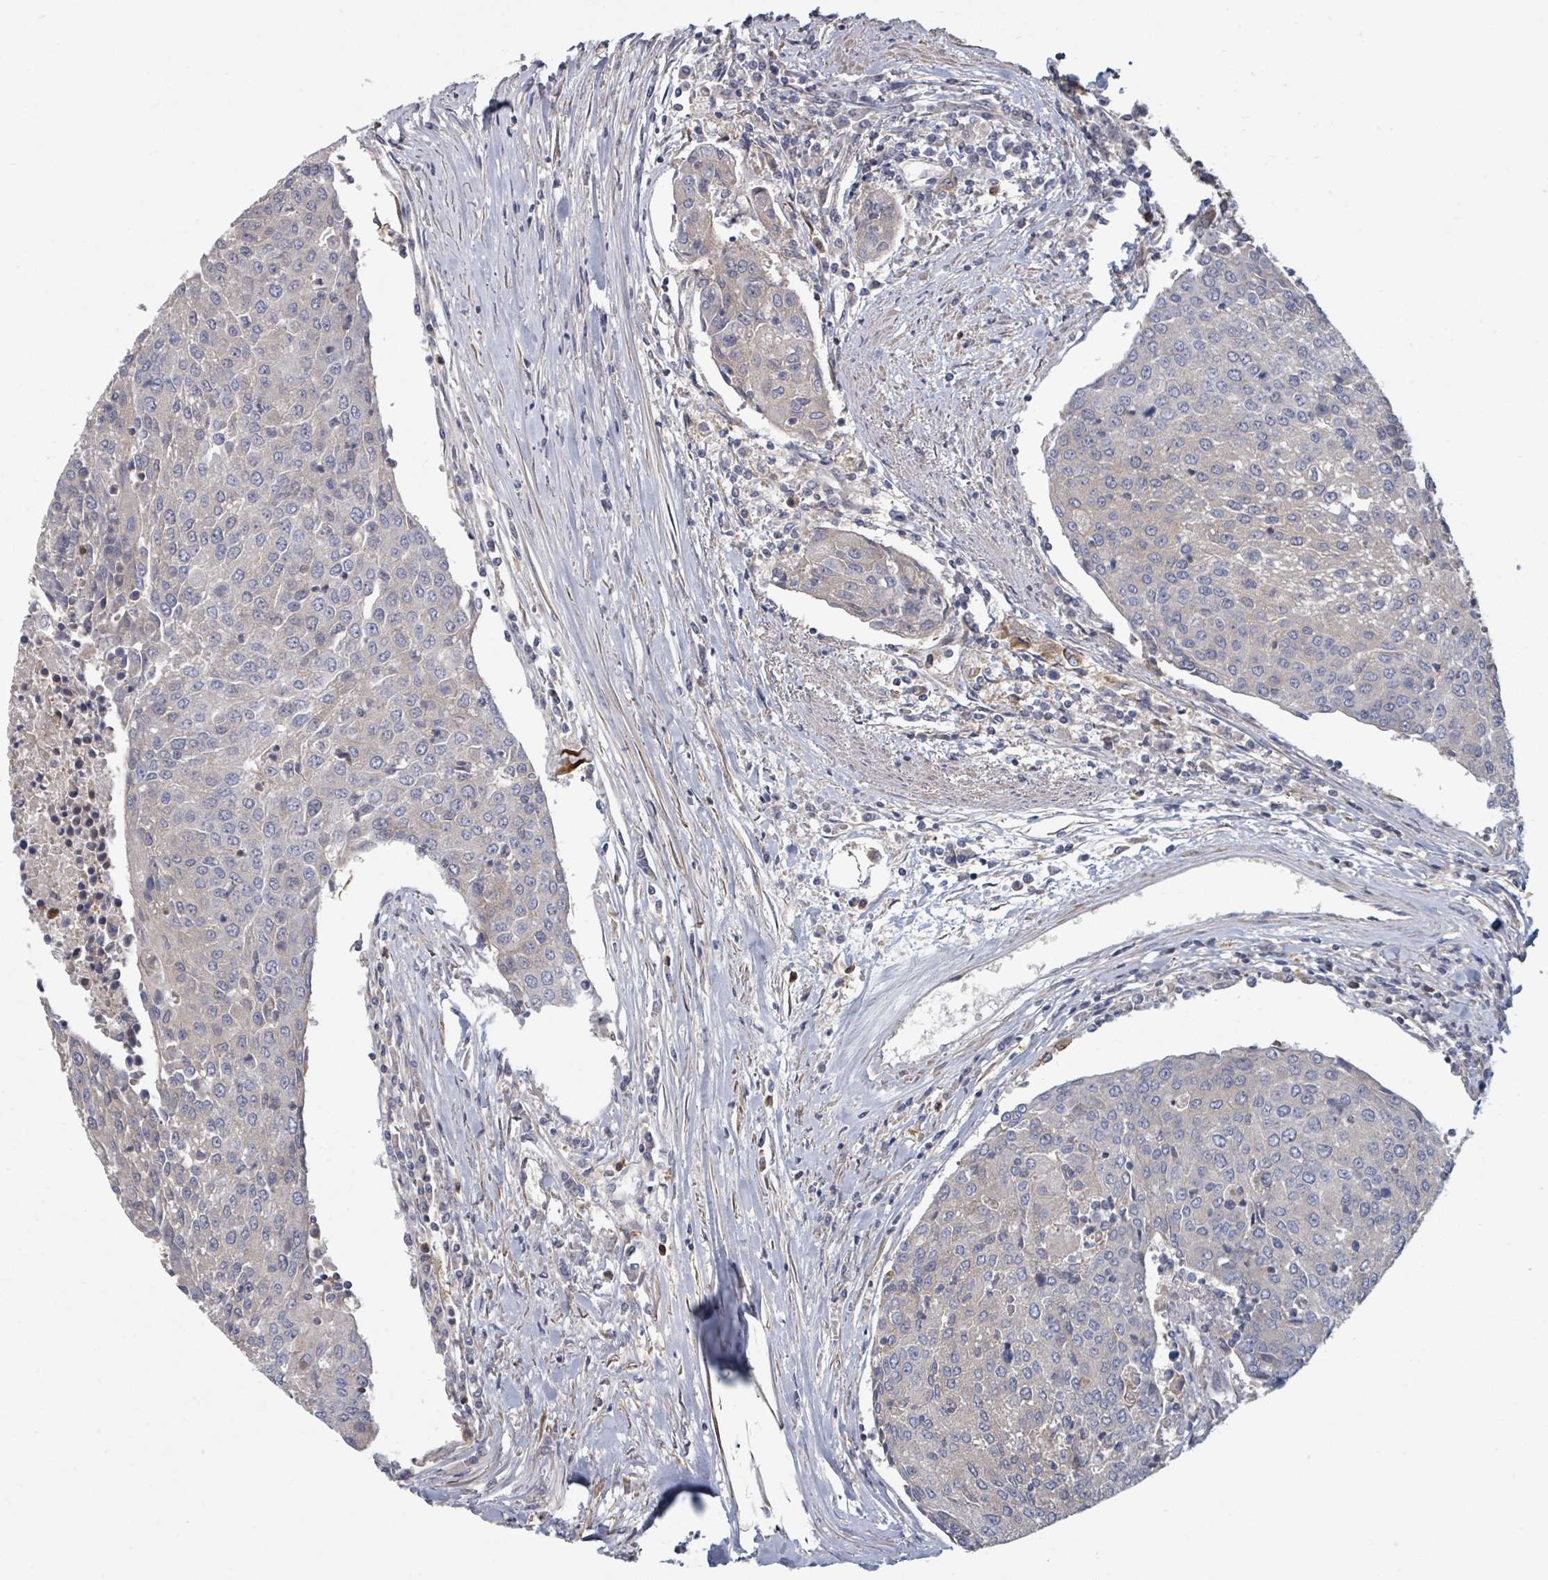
{"staining": {"intensity": "negative", "quantity": "none", "location": "none"}, "tissue": "urothelial cancer", "cell_type": "Tumor cells", "image_type": "cancer", "snomed": [{"axis": "morphology", "description": "Urothelial carcinoma, High grade"}, {"axis": "topography", "description": "Urinary bladder"}], "caption": "High magnification brightfield microscopy of high-grade urothelial carcinoma stained with DAB (3,3'-diaminobenzidine) (brown) and counterstained with hematoxylin (blue): tumor cells show no significant expression. The staining was performed using DAB to visualize the protein expression in brown, while the nuclei were stained in blue with hematoxylin (Magnification: 20x).", "gene": "GABBR1", "patient": {"sex": "female", "age": 85}}